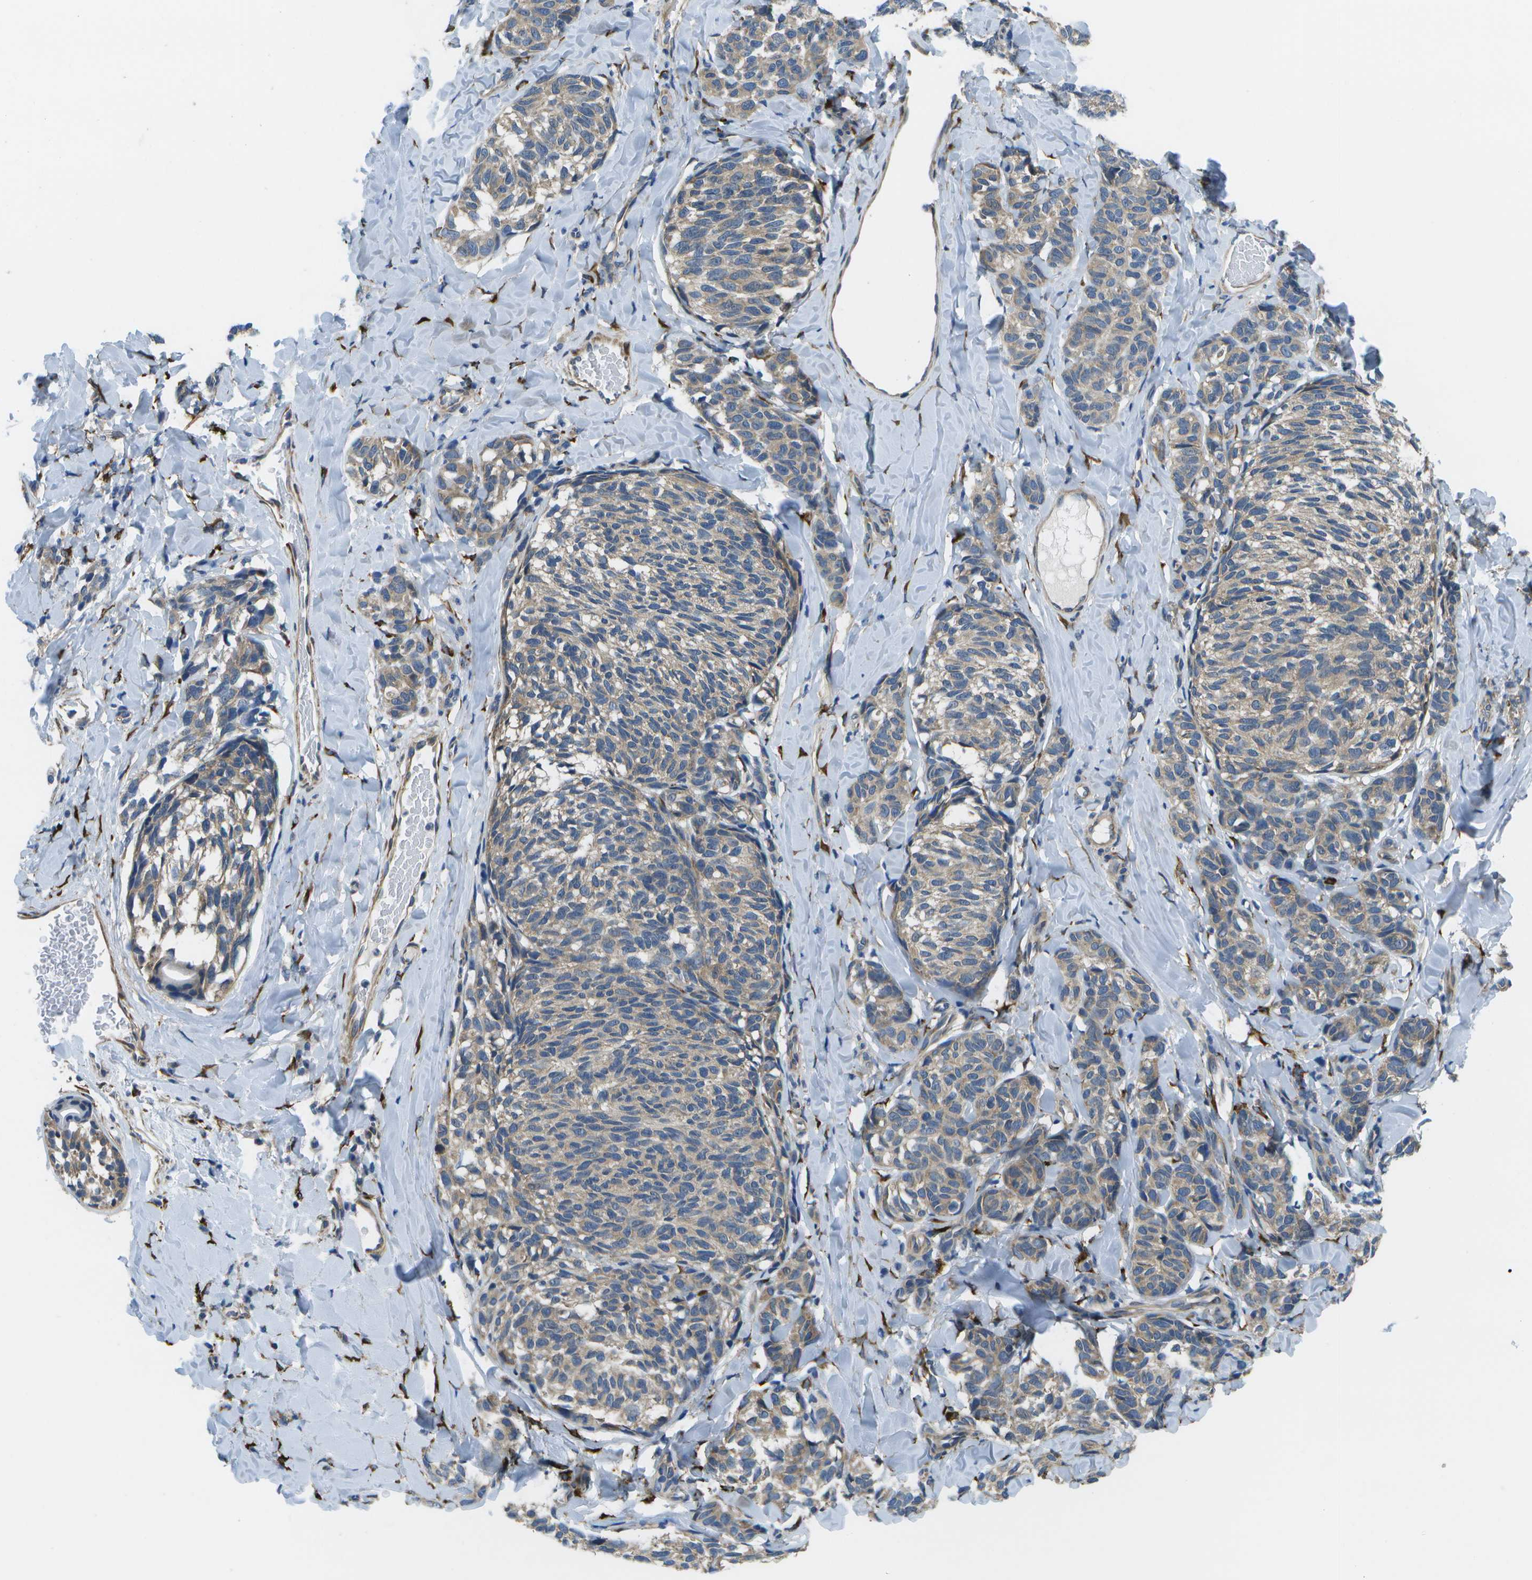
{"staining": {"intensity": "weak", "quantity": ">75%", "location": "cytoplasmic/membranous"}, "tissue": "melanoma", "cell_type": "Tumor cells", "image_type": "cancer", "snomed": [{"axis": "morphology", "description": "Malignant melanoma, NOS"}, {"axis": "topography", "description": "Skin"}], "caption": "A histopathology image showing weak cytoplasmic/membranous expression in about >75% of tumor cells in melanoma, as visualized by brown immunohistochemical staining.", "gene": "P3H1", "patient": {"sex": "female", "age": 73}}